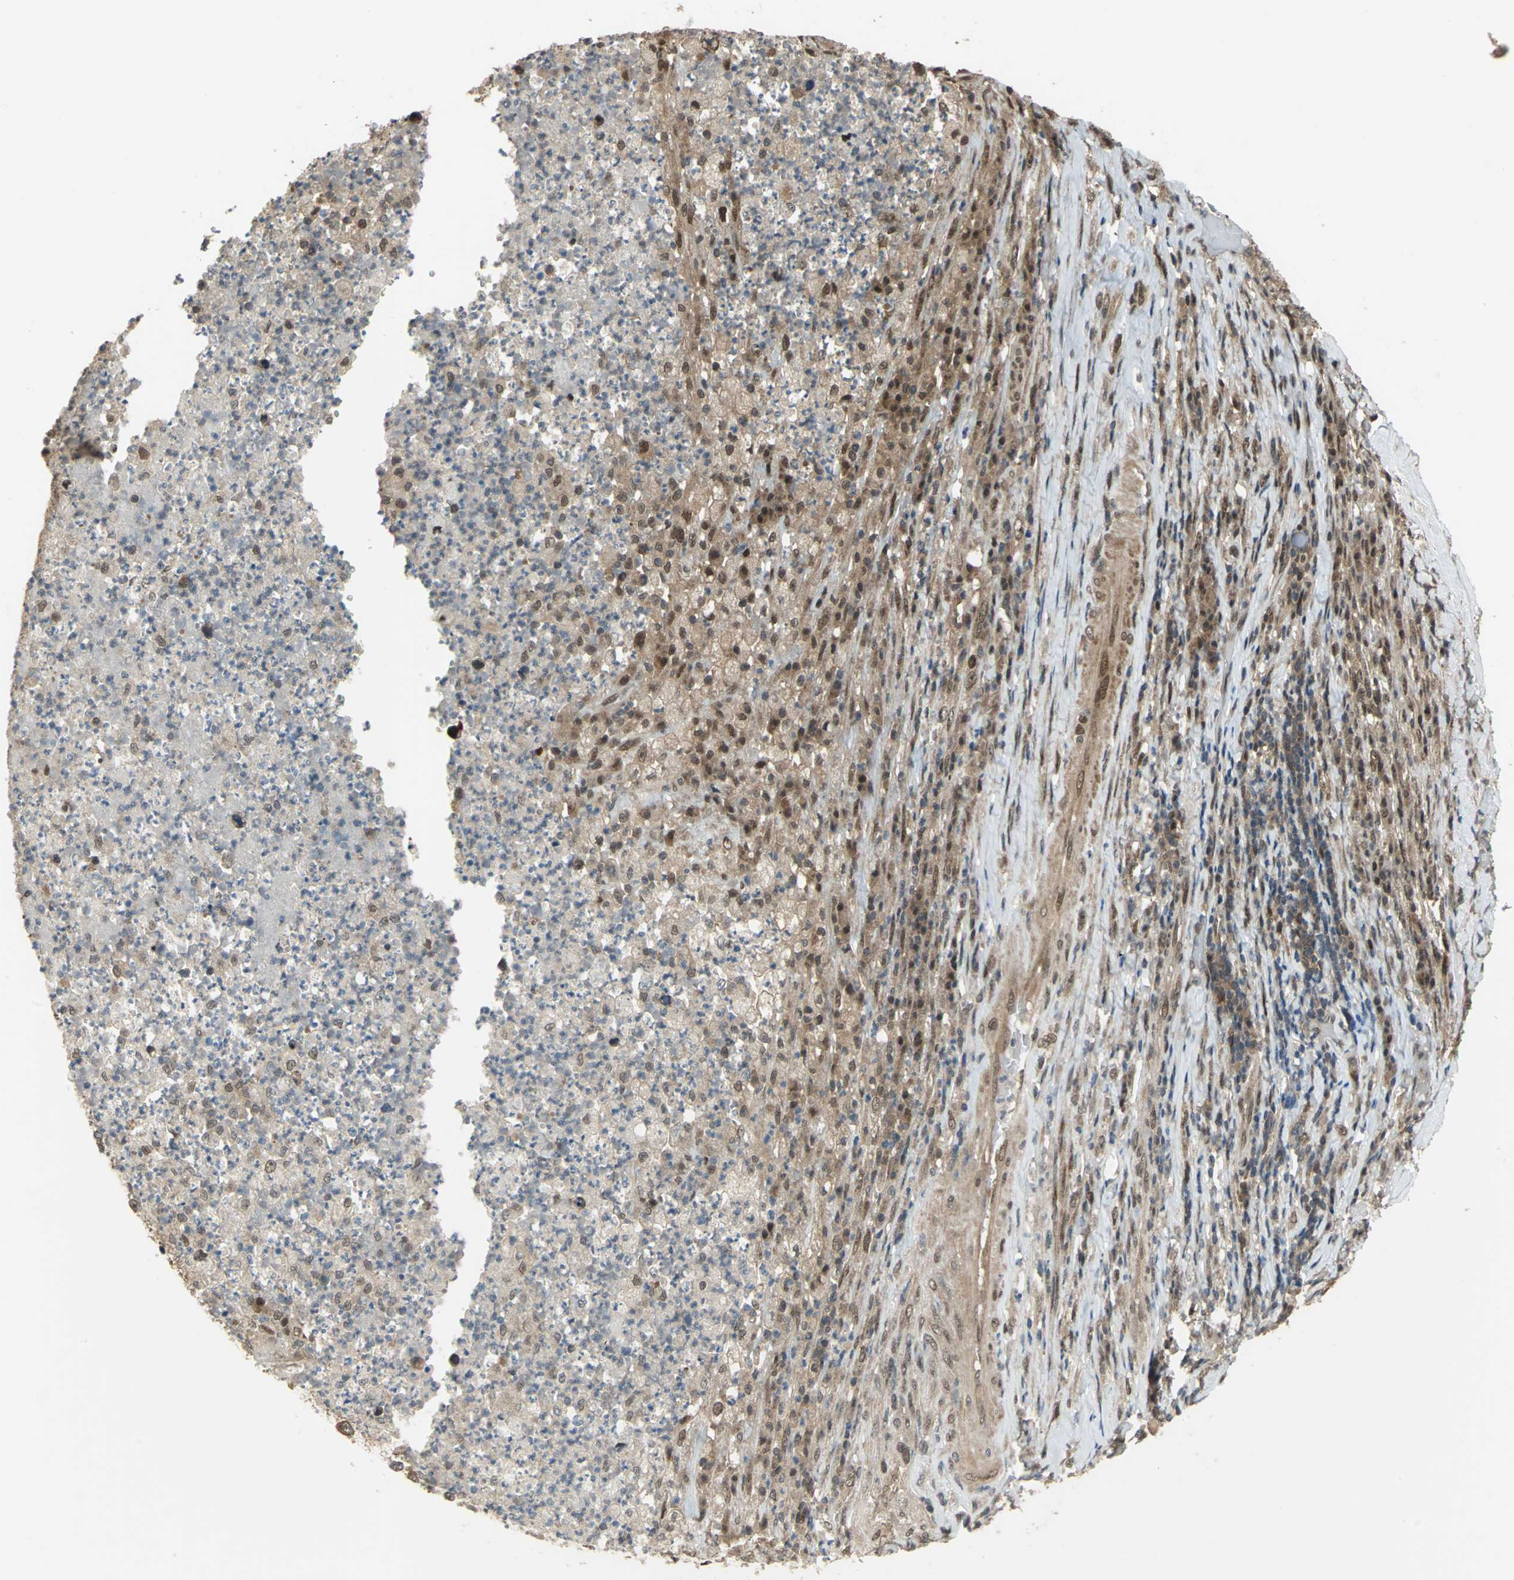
{"staining": {"intensity": "moderate", "quantity": ">75%", "location": "cytoplasmic/membranous,nuclear"}, "tissue": "testis cancer", "cell_type": "Tumor cells", "image_type": "cancer", "snomed": [{"axis": "morphology", "description": "Necrosis, NOS"}, {"axis": "morphology", "description": "Carcinoma, Embryonal, NOS"}, {"axis": "topography", "description": "Testis"}], "caption": "Testis cancer stained with a brown dye reveals moderate cytoplasmic/membranous and nuclear positive staining in about >75% of tumor cells.", "gene": "COPS5", "patient": {"sex": "male", "age": 19}}